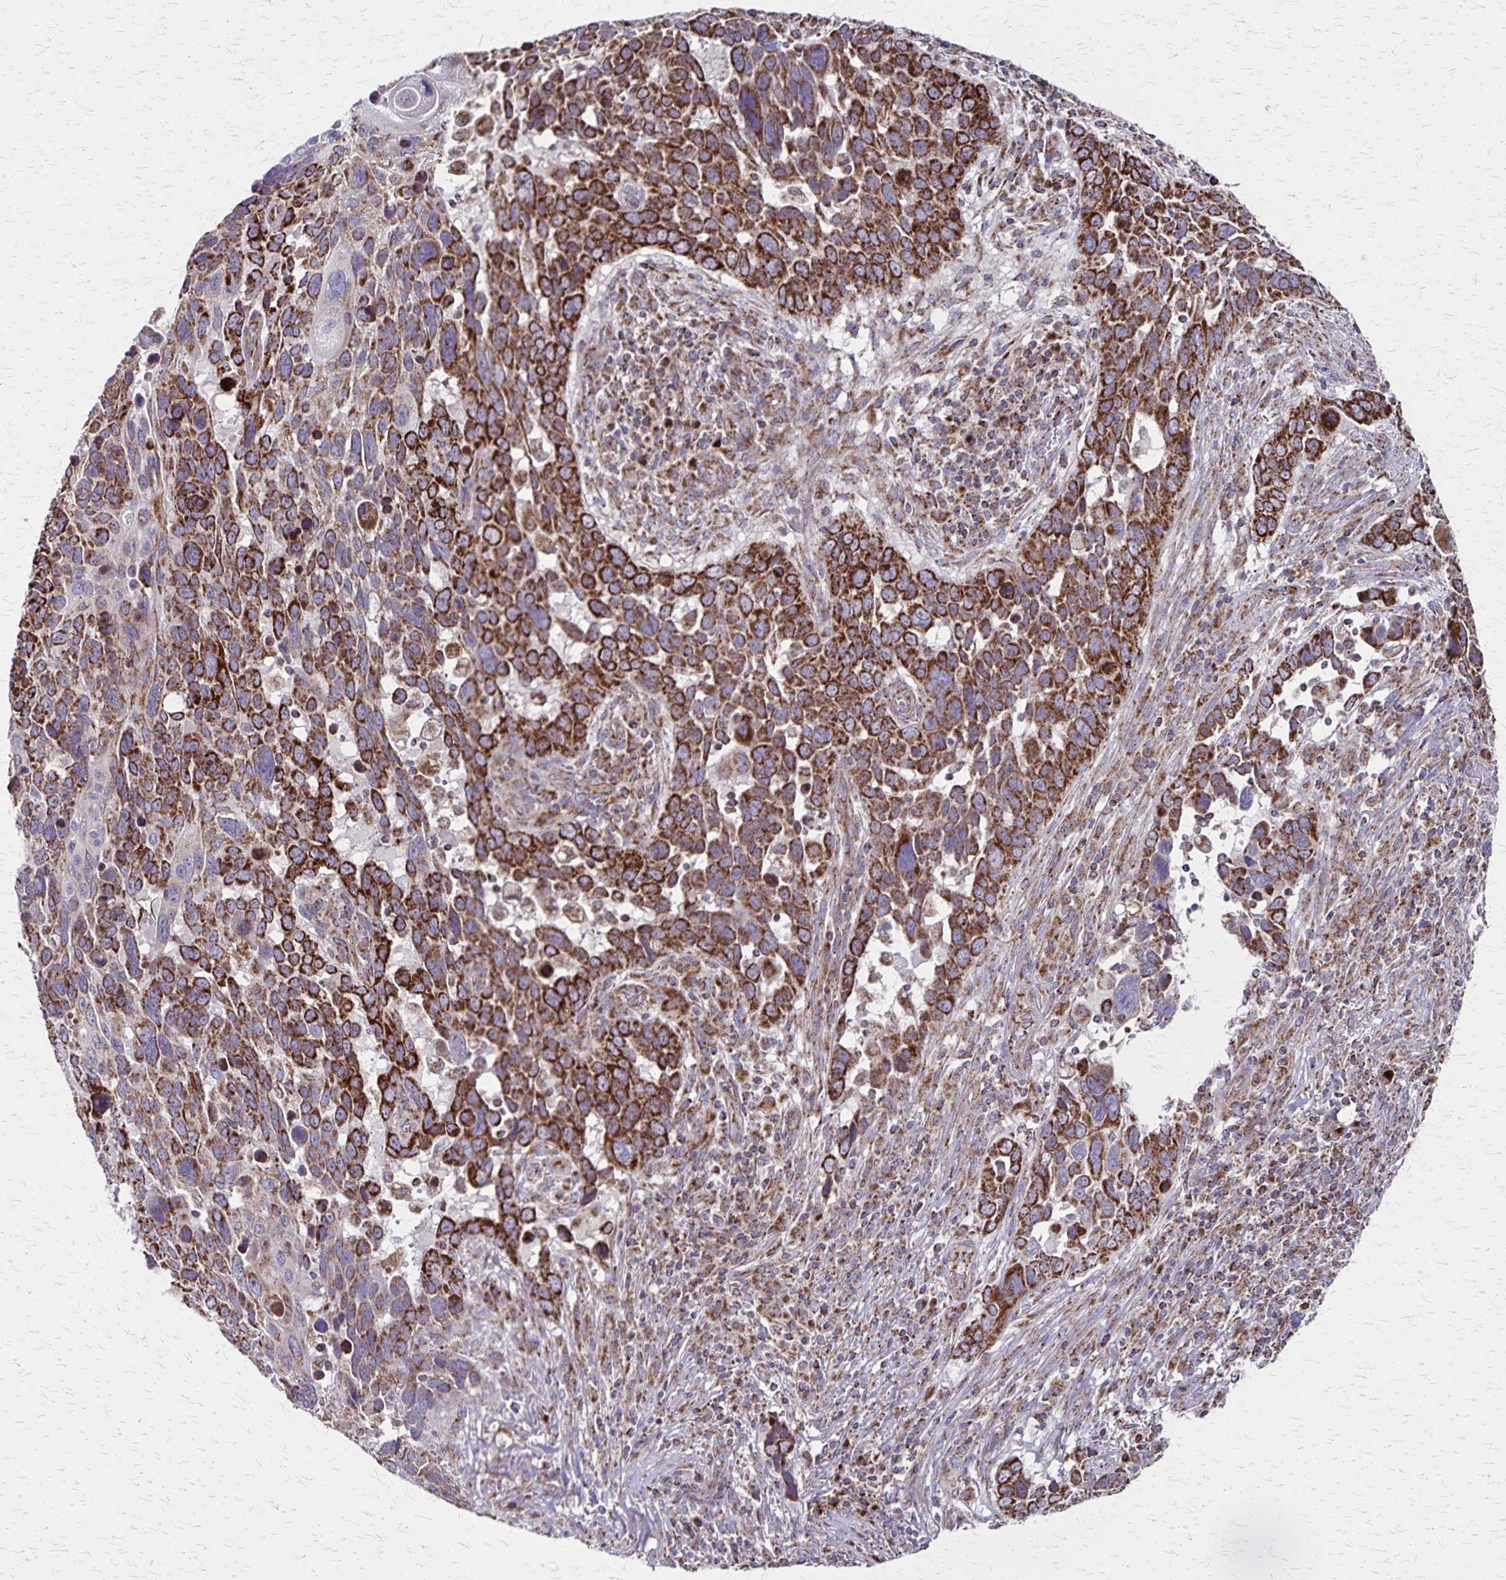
{"staining": {"intensity": "strong", "quantity": ">75%", "location": "cytoplasmic/membranous"}, "tissue": "lung cancer", "cell_type": "Tumor cells", "image_type": "cancer", "snomed": [{"axis": "morphology", "description": "Squamous cell carcinoma, NOS"}, {"axis": "topography", "description": "Lung"}], "caption": "Brown immunohistochemical staining in lung cancer (squamous cell carcinoma) demonstrates strong cytoplasmic/membranous expression in approximately >75% of tumor cells. The staining was performed using DAB, with brown indicating positive protein expression. Nuclei are stained blue with hematoxylin.", "gene": "NFS1", "patient": {"sex": "male", "age": 68}}